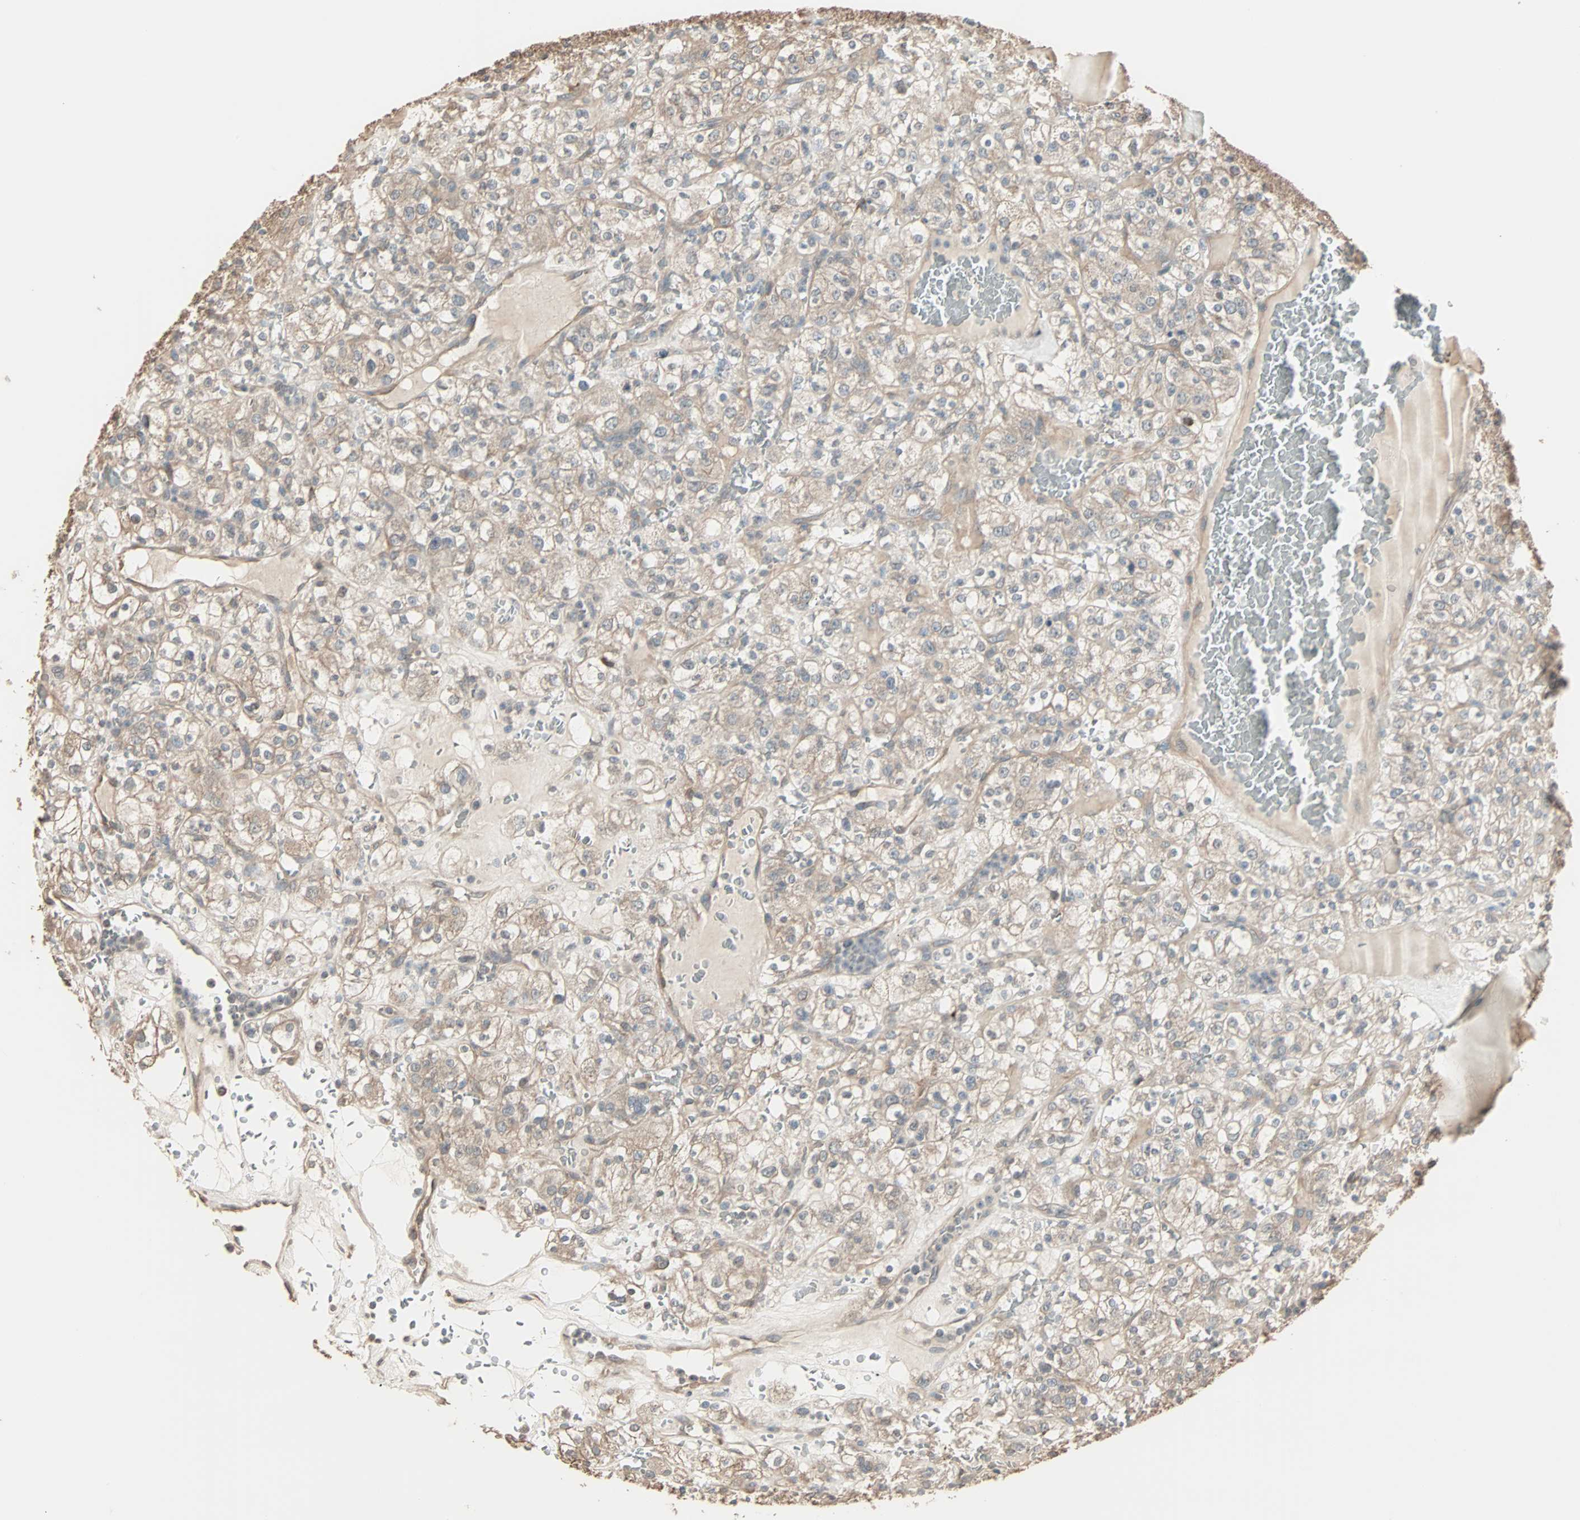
{"staining": {"intensity": "weak", "quantity": ">75%", "location": "cytoplasmic/membranous"}, "tissue": "renal cancer", "cell_type": "Tumor cells", "image_type": "cancer", "snomed": [{"axis": "morphology", "description": "Normal tissue, NOS"}, {"axis": "morphology", "description": "Adenocarcinoma, NOS"}, {"axis": "topography", "description": "Kidney"}], "caption": "Human renal cancer (adenocarcinoma) stained with a protein marker reveals weak staining in tumor cells.", "gene": "GALNT3", "patient": {"sex": "female", "age": 72}}